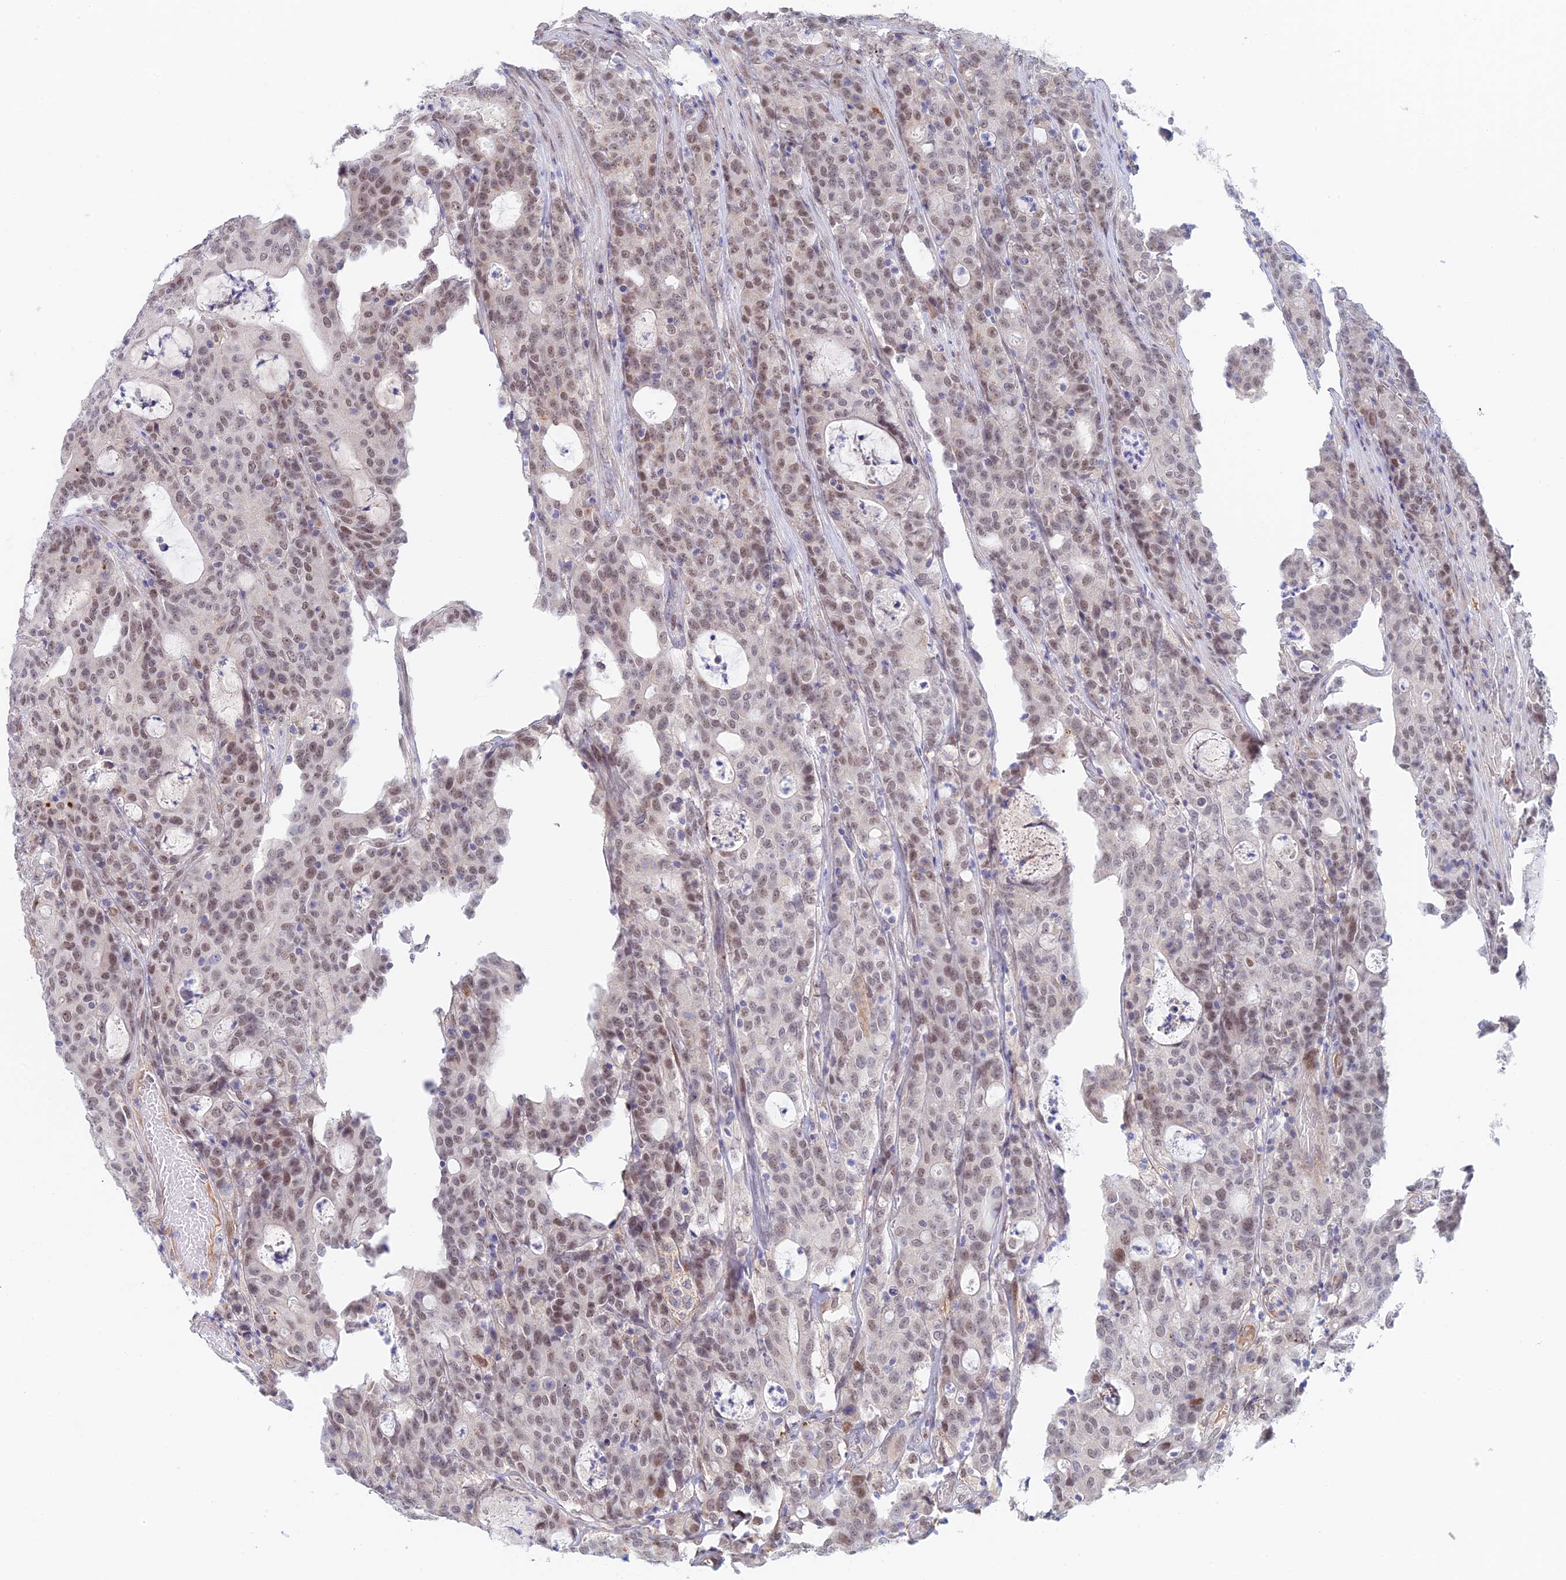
{"staining": {"intensity": "moderate", "quantity": ">75%", "location": "nuclear"}, "tissue": "colorectal cancer", "cell_type": "Tumor cells", "image_type": "cancer", "snomed": [{"axis": "morphology", "description": "Adenocarcinoma, NOS"}, {"axis": "topography", "description": "Colon"}], "caption": "A medium amount of moderate nuclear expression is seen in approximately >75% of tumor cells in adenocarcinoma (colorectal) tissue.", "gene": "ZUP1", "patient": {"sex": "male", "age": 83}}